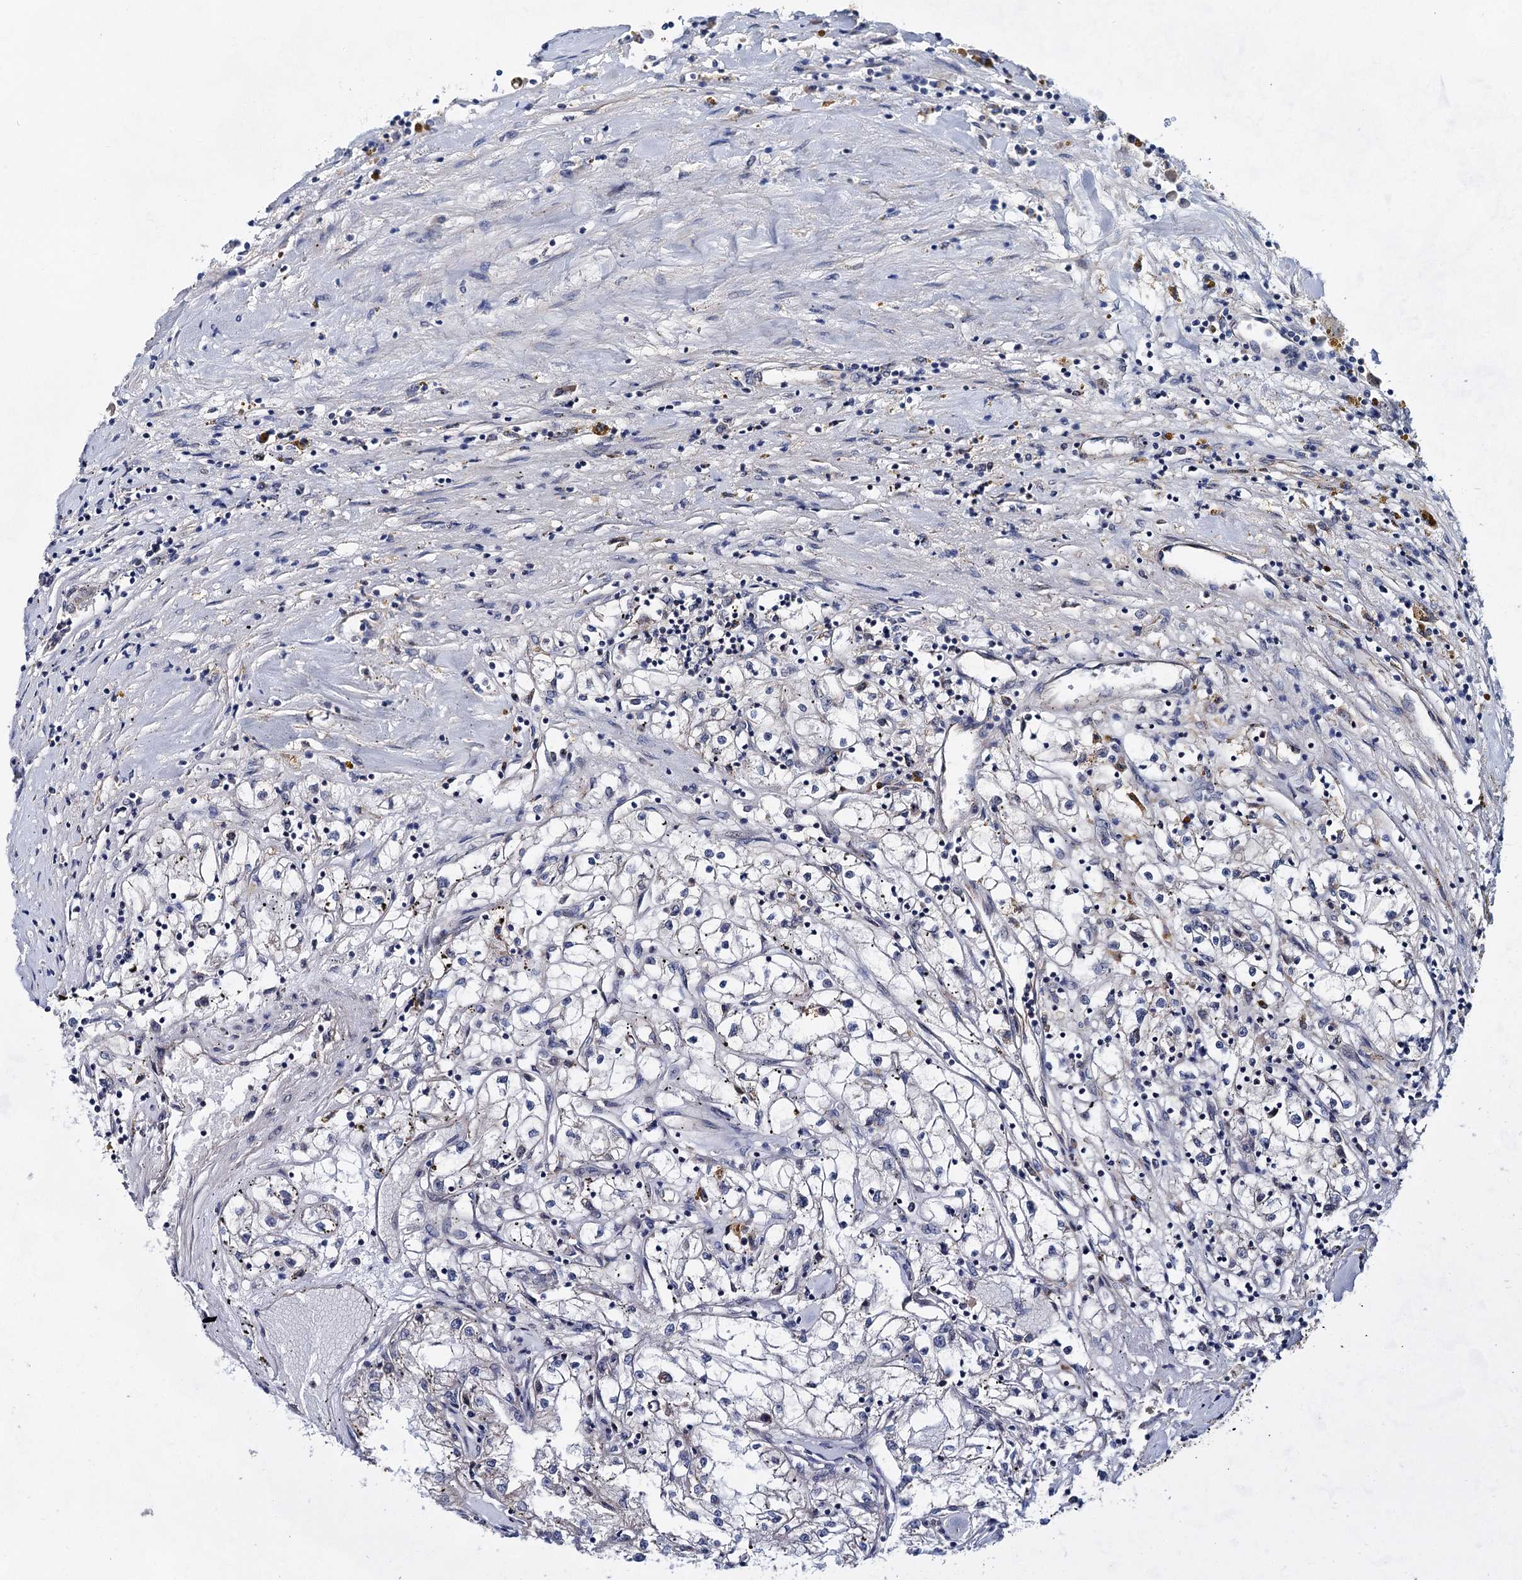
{"staining": {"intensity": "moderate", "quantity": "<25%", "location": "cytoplasmic/membranous"}, "tissue": "renal cancer", "cell_type": "Tumor cells", "image_type": "cancer", "snomed": [{"axis": "morphology", "description": "Adenocarcinoma, NOS"}, {"axis": "topography", "description": "Kidney"}], "caption": "Moderate cytoplasmic/membranous expression is appreciated in about <25% of tumor cells in renal cancer.", "gene": "MORN3", "patient": {"sex": "male", "age": 56}}